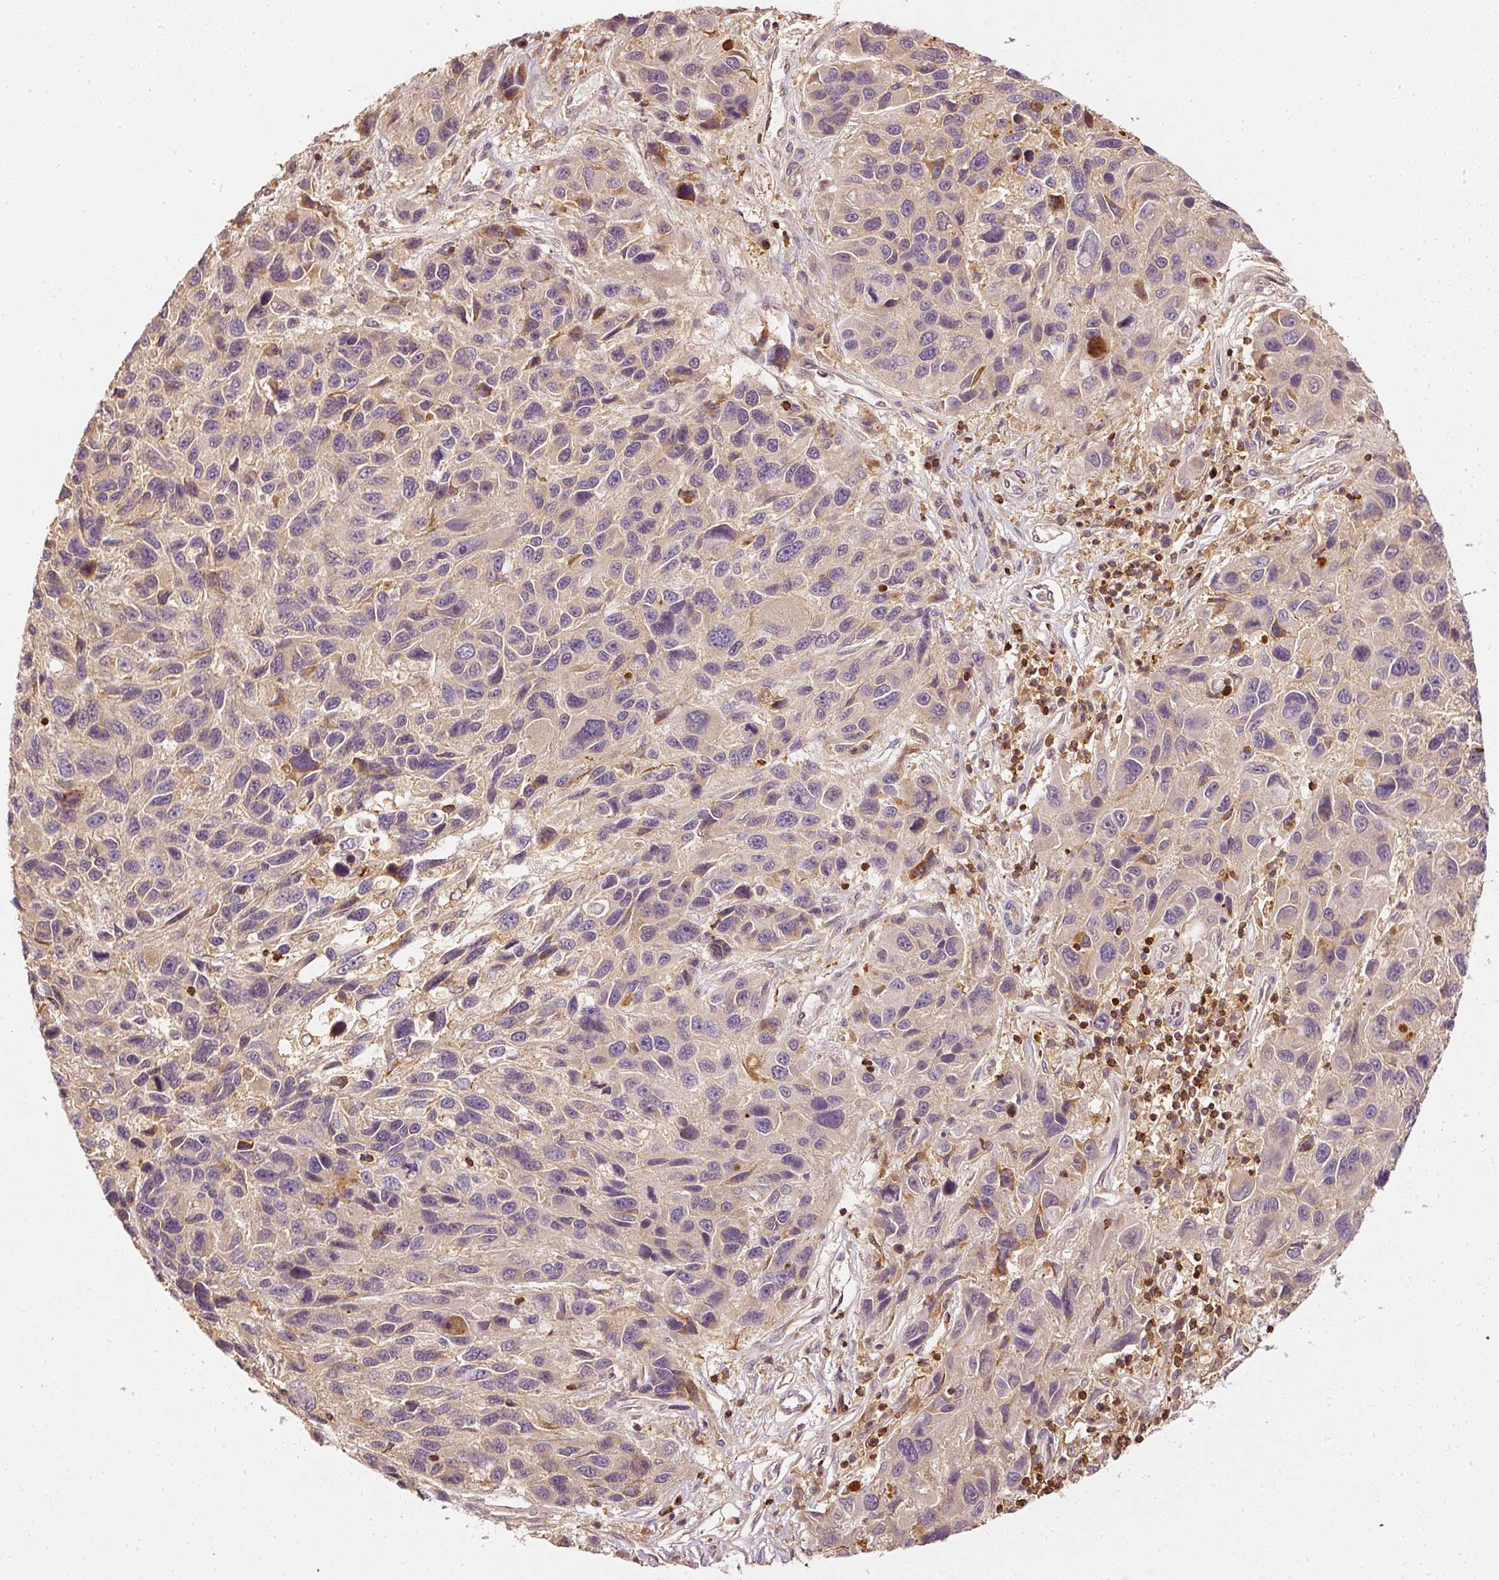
{"staining": {"intensity": "negative", "quantity": "none", "location": "none"}, "tissue": "melanoma", "cell_type": "Tumor cells", "image_type": "cancer", "snomed": [{"axis": "morphology", "description": "Malignant melanoma, NOS"}, {"axis": "topography", "description": "Skin"}], "caption": "DAB (3,3'-diaminobenzidine) immunohistochemical staining of human malignant melanoma exhibits no significant expression in tumor cells.", "gene": "EVL", "patient": {"sex": "male", "age": 53}}